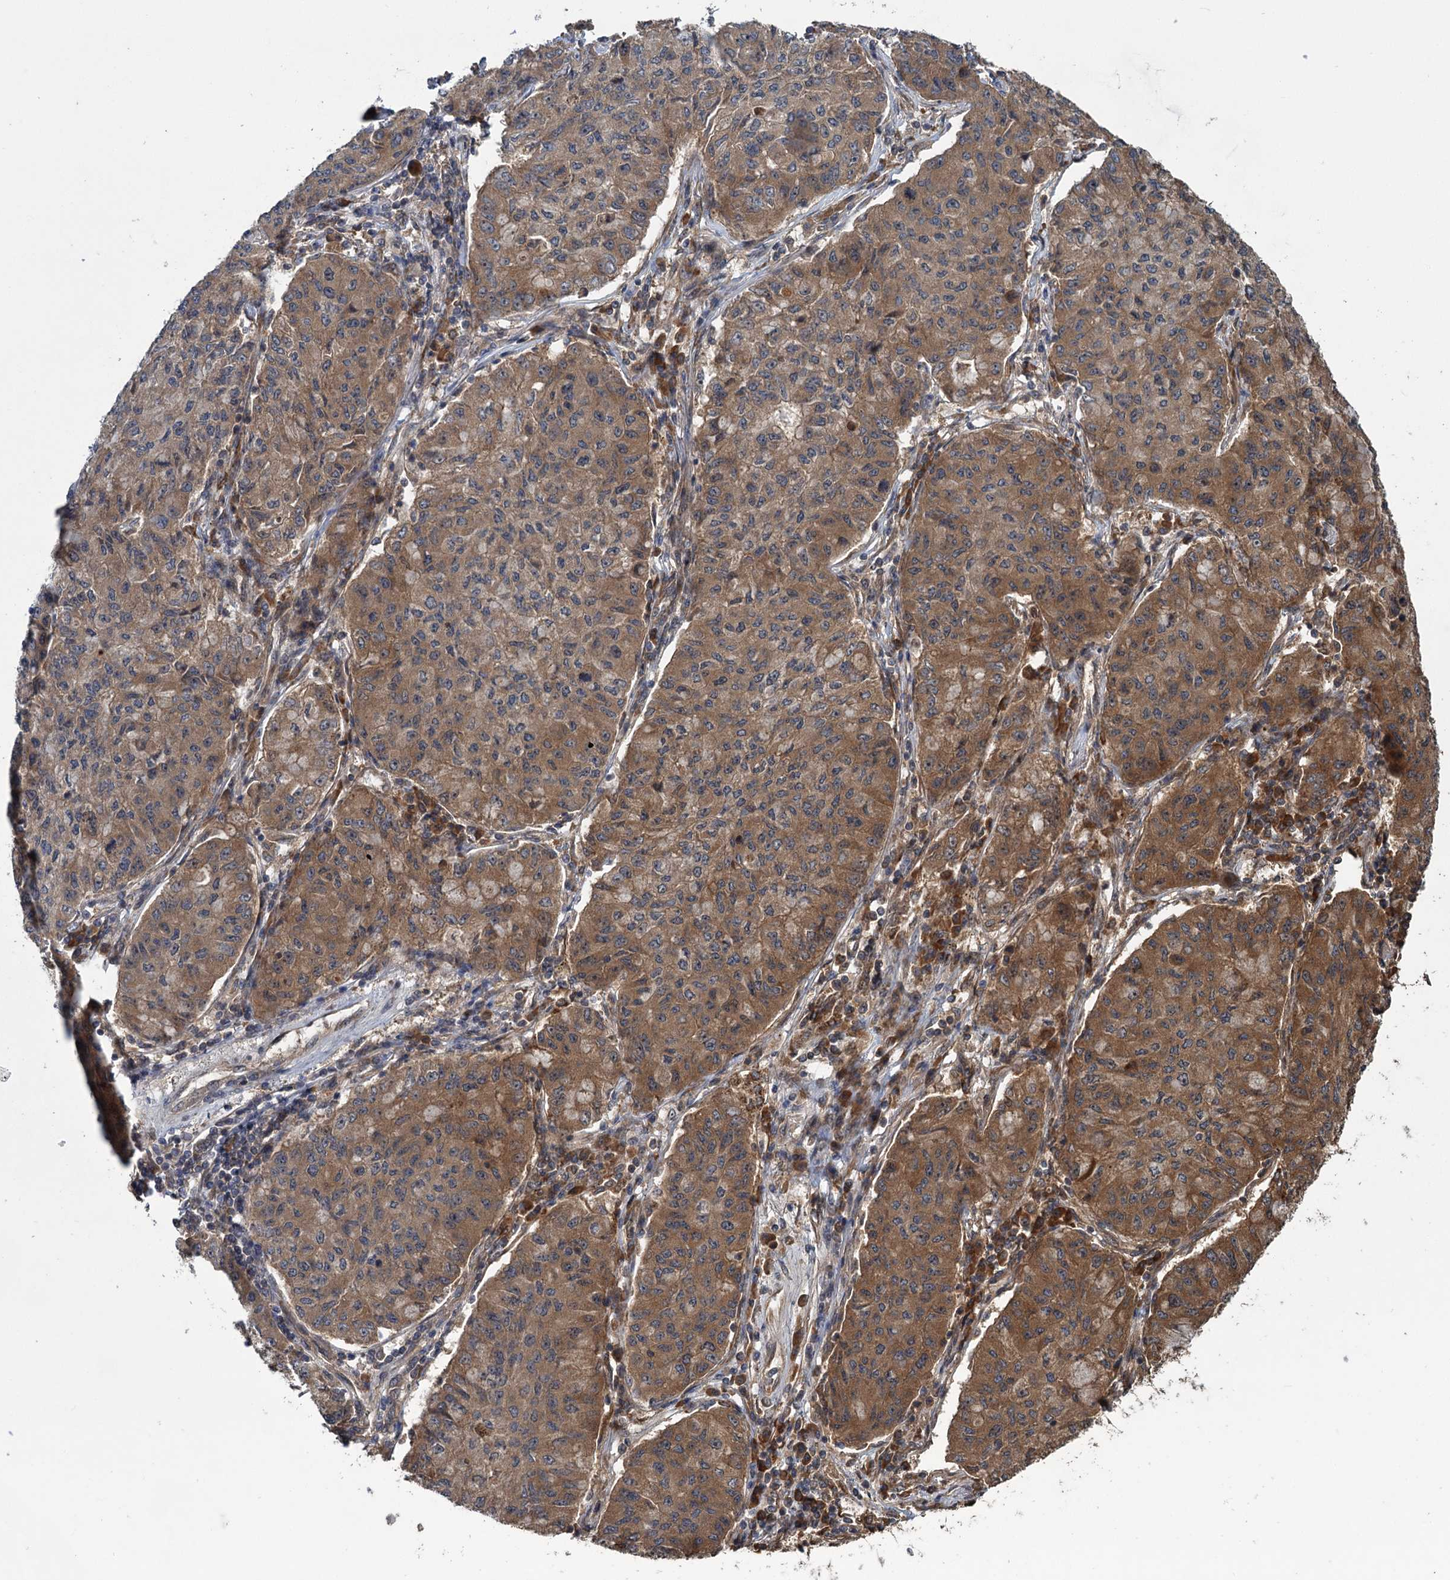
{"staining": {"intensity": "moderate", "quantity": ">75%", "location": "cytoplasmic/membranous"}, "tissue": "lung cancer", "cell_type": "Tumor cells", "image_type": "cancer", "snomed": [{"axis": "morphology", "description": "Squamous cell carcinoma, NOS"}, {"axis": "topography", "description": "Lung"}], "caption": "Tumor cells reveal moderate cytoplasmic/membranous positivity in approximately >75% of cells in lung cancer.", "gene": "KANSL2", "patient": {"sex": "male", "age": 74}}